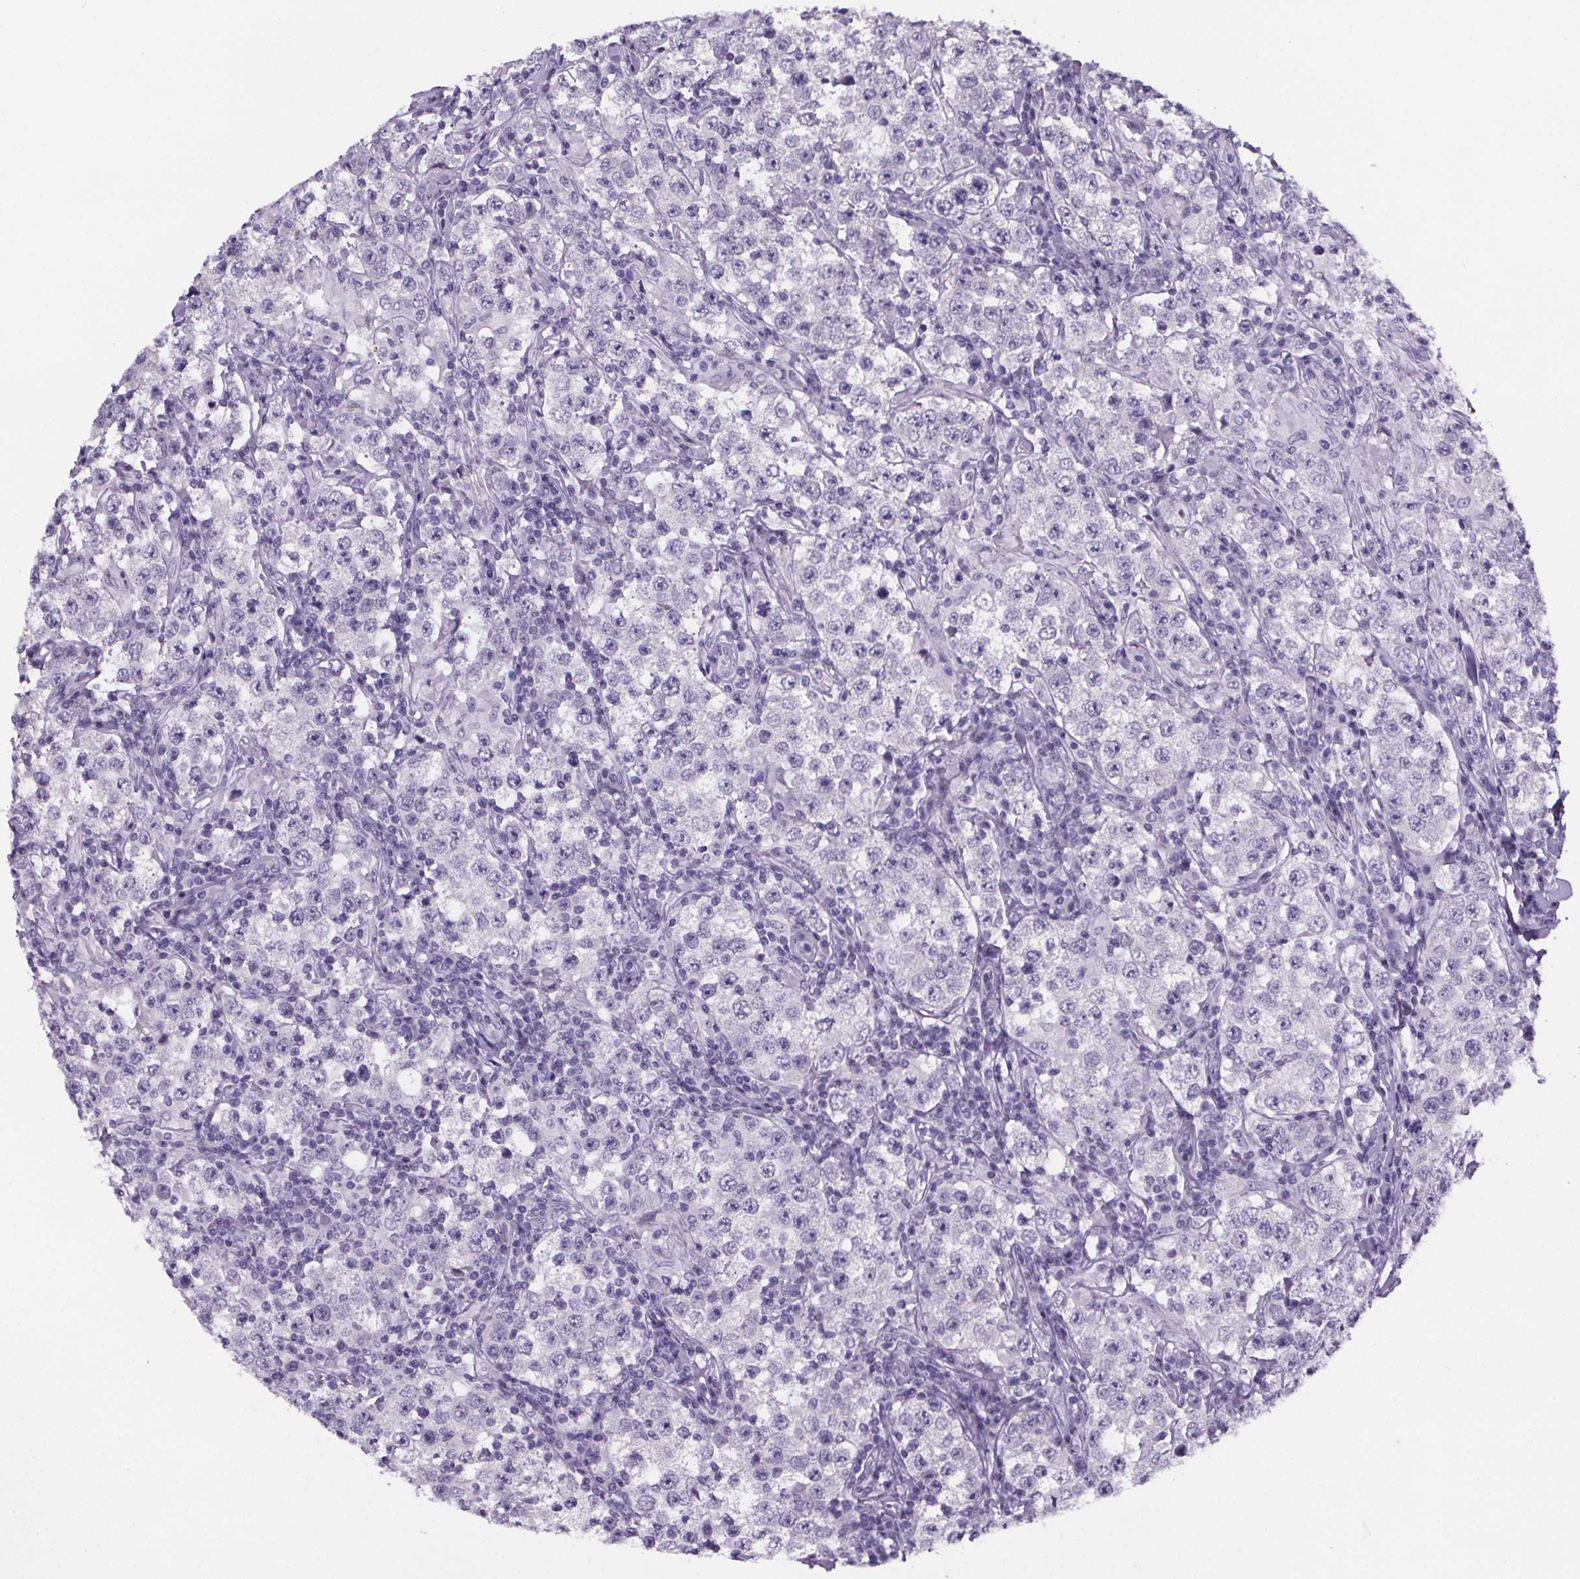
{"staining": {"intensity": "negative", "quantity": "none", "location": "none"}, "tissue": "testis cancer", "cell_type": "Tumor cells", "image_type": "cancer", "snomed": [{"axis": "morphology", "description": "Seminoma, NOS"}, {"axis": "morphology", "description": "Carcinoma, Embryonal, NOS"}, {"axis": "topography", "description": "Testis"}], "caption": "Immunohistochemical staining of testis embryonal carcinoma reveals no significant positivity in tumor cells.", "gene": "CUBN", "patient": {"sex": "male", "age": 41}}